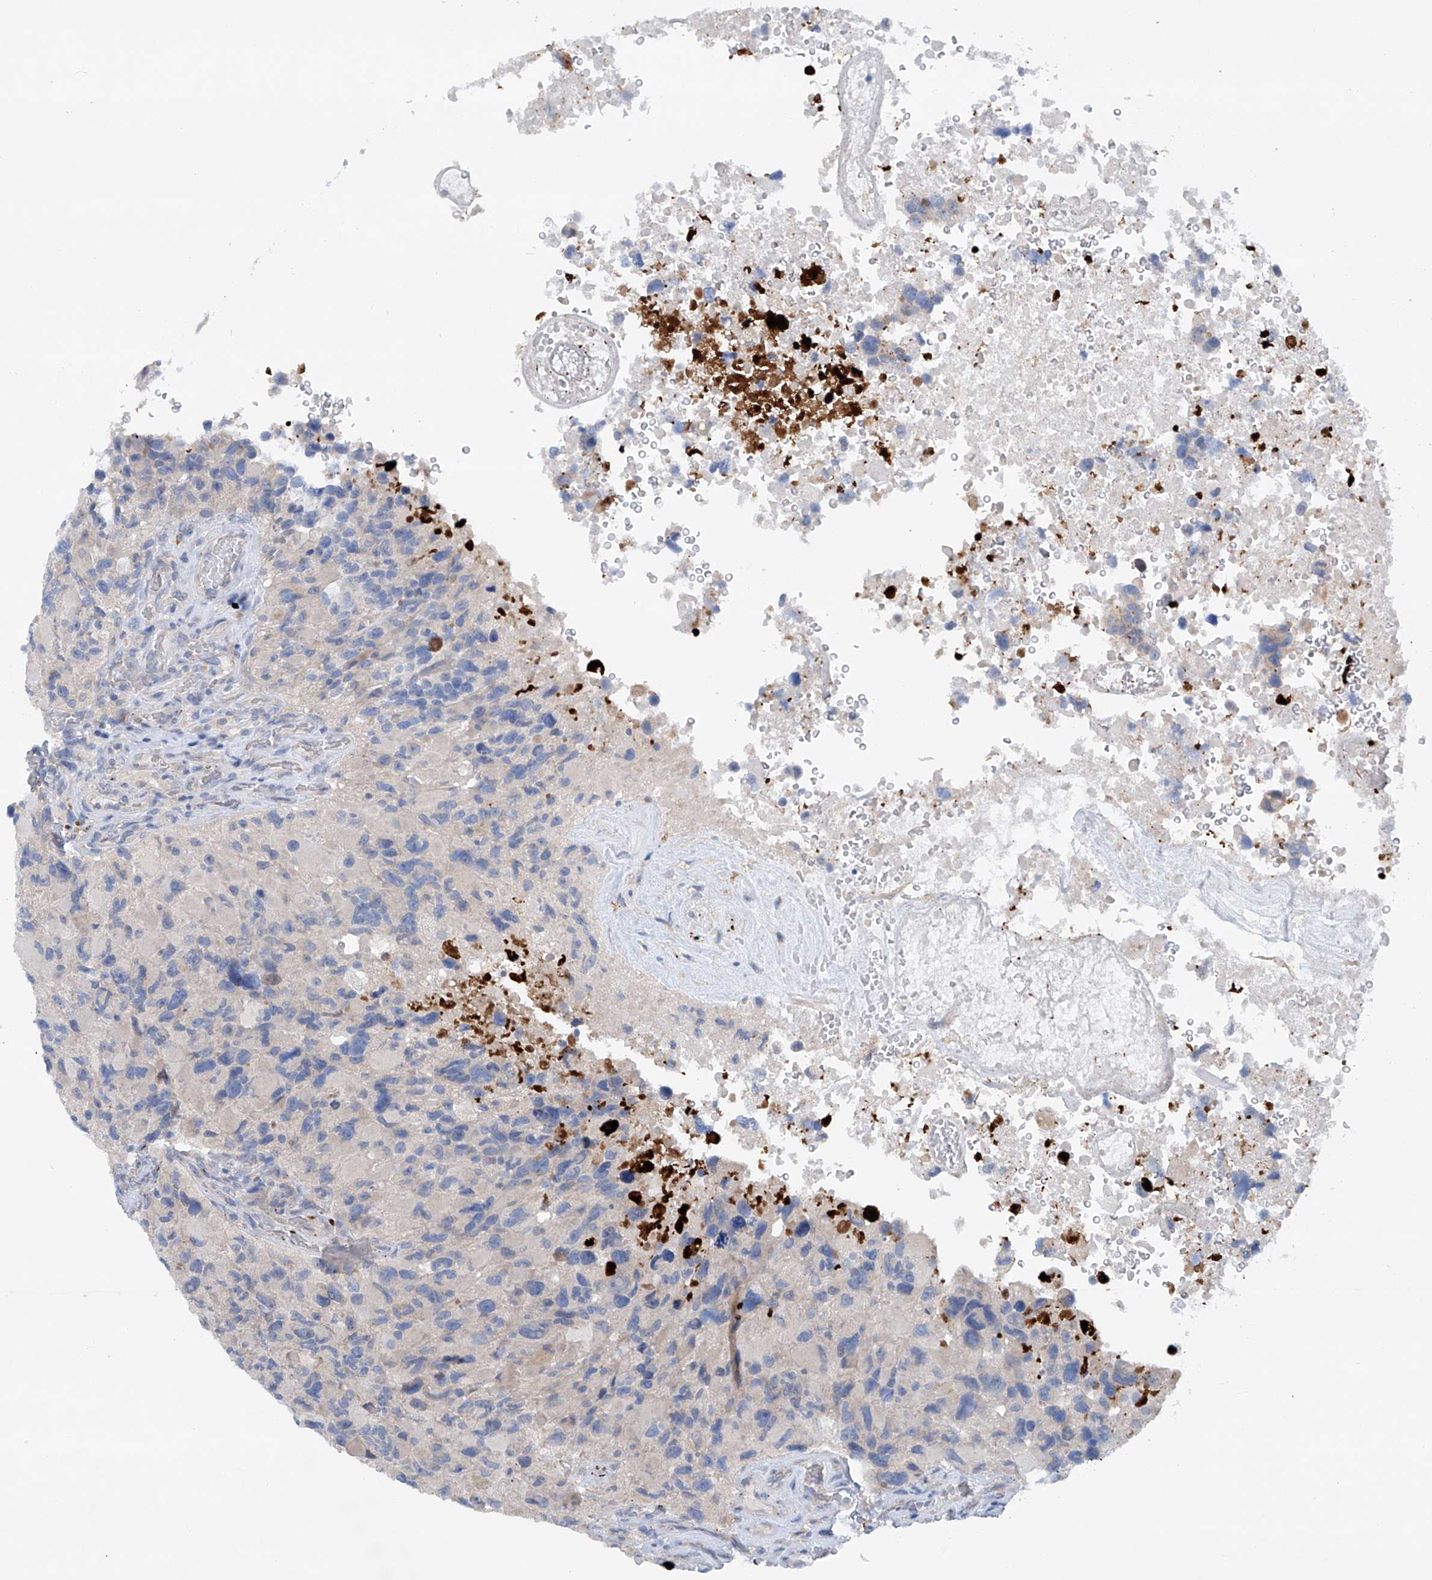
{"staining": {"intensity": "negative", "quantity": "none", "location": "none"}, "tissue": "glioma", "cell_type": "Tumor cells", "image_type": "cancer", "snomed": [{"axis": "morphology", "description": "Glioma, malignant, High grade"}, {"axis": "topography", "description": "Brain"}], "caption": "IHC micrograph of malignant glioma (high-grade) stained for a protein (brown), which reveals no expression in tumor cells.", "gene": "CEP85L", "patient": {"sex": "male", "age": 69}}